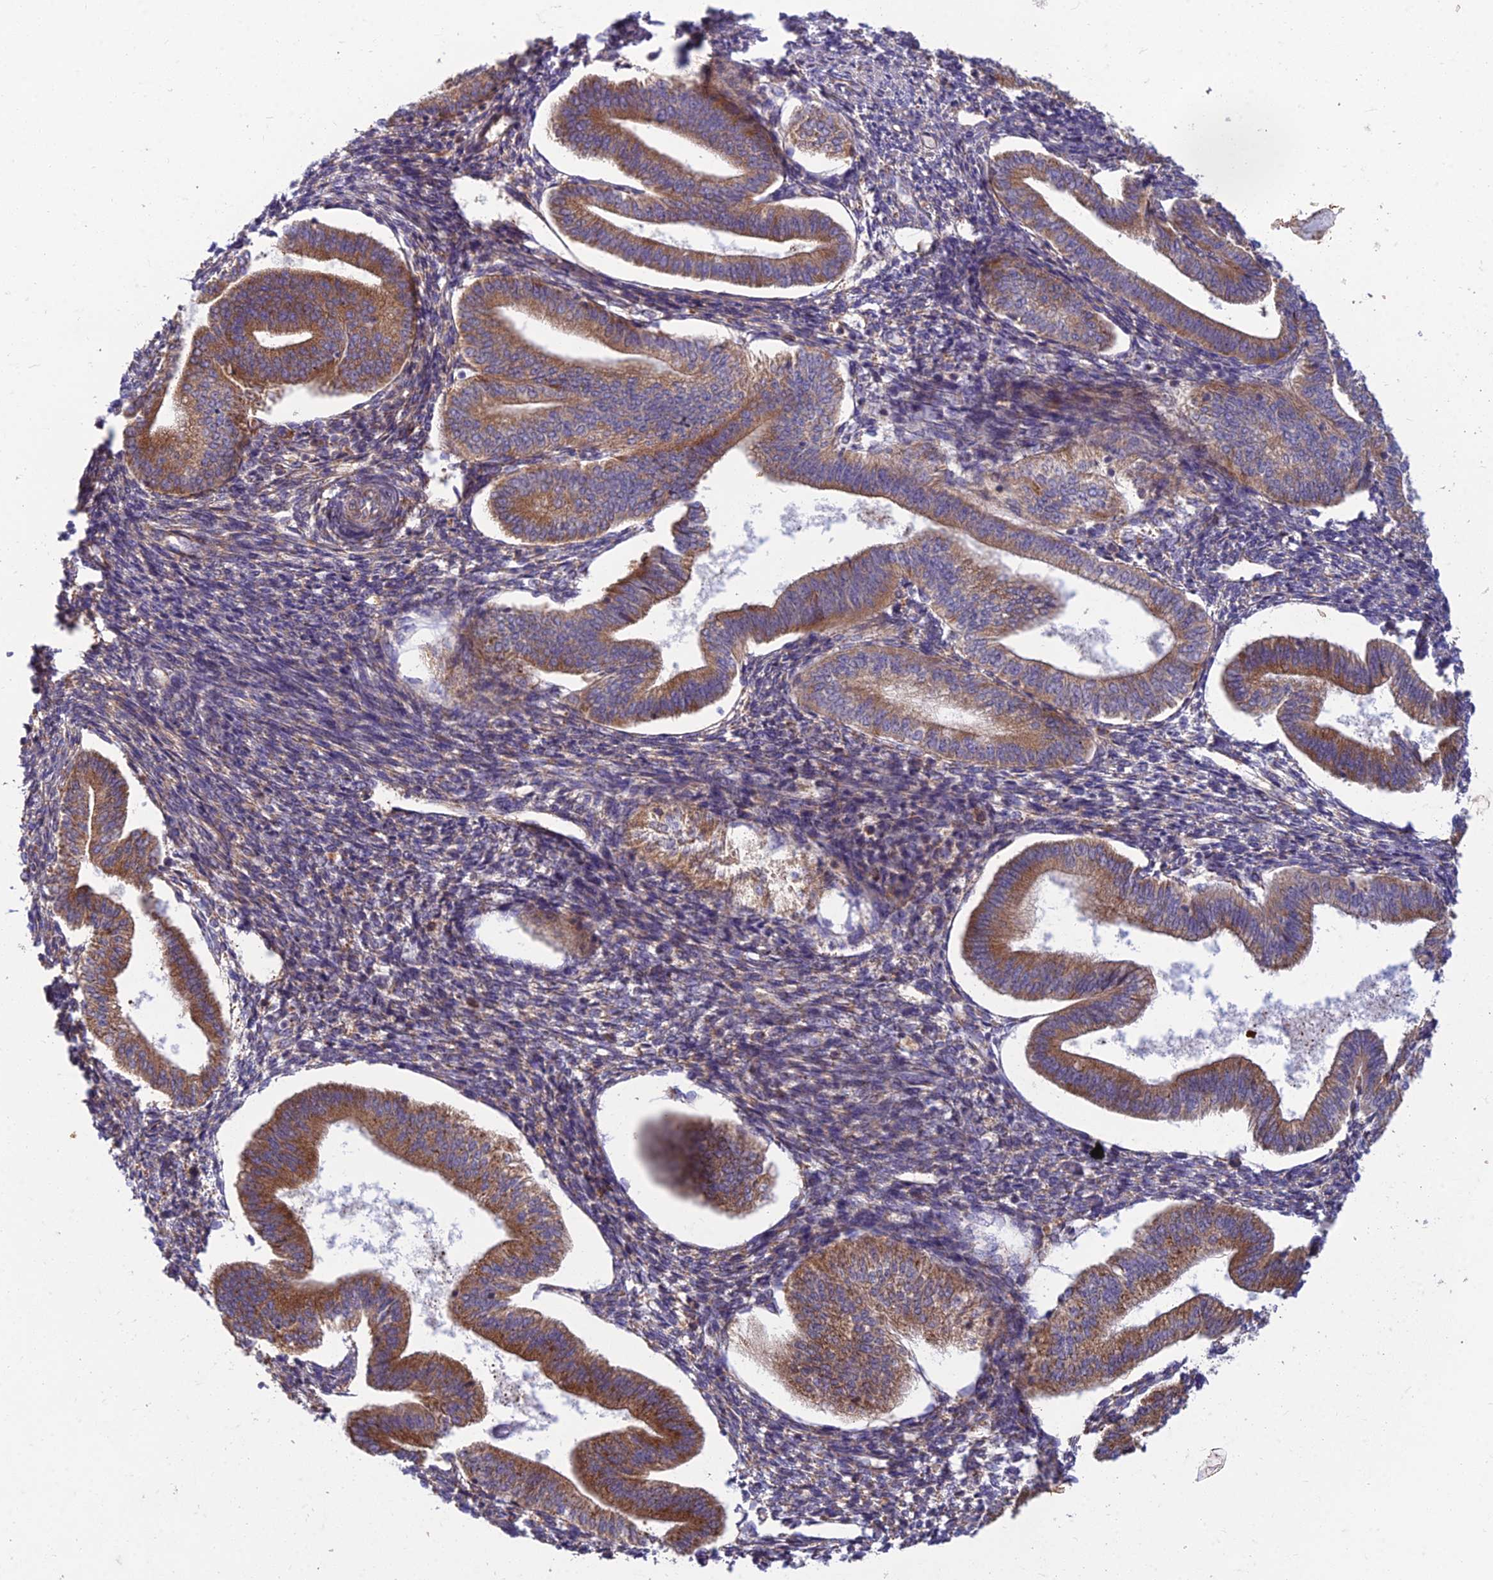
{"staining": {"intensity": "moderate", "quantity": "25%-75%", "location": "cytoplasmic/membranous"}, "tissue": "endometrium", "cell_type": "Cells in endometrial stroma", "image_type": "normal", "snomed": [{"axis": "morphology", "description": "Normal tissue, NOS"}, {"axis": "topography", "description": "Endometrium"}], "caption": "The photomicrograph reveals a brown stain indicating the presence of a protein in the cytoplasmic/membranous of cells in endometrial stroma in endometrium. (brown staining indicates protein expression, while blue staining denotes nuclei).", "gene": "RPL17", "patient": {"sex": "female", "age": 34}}